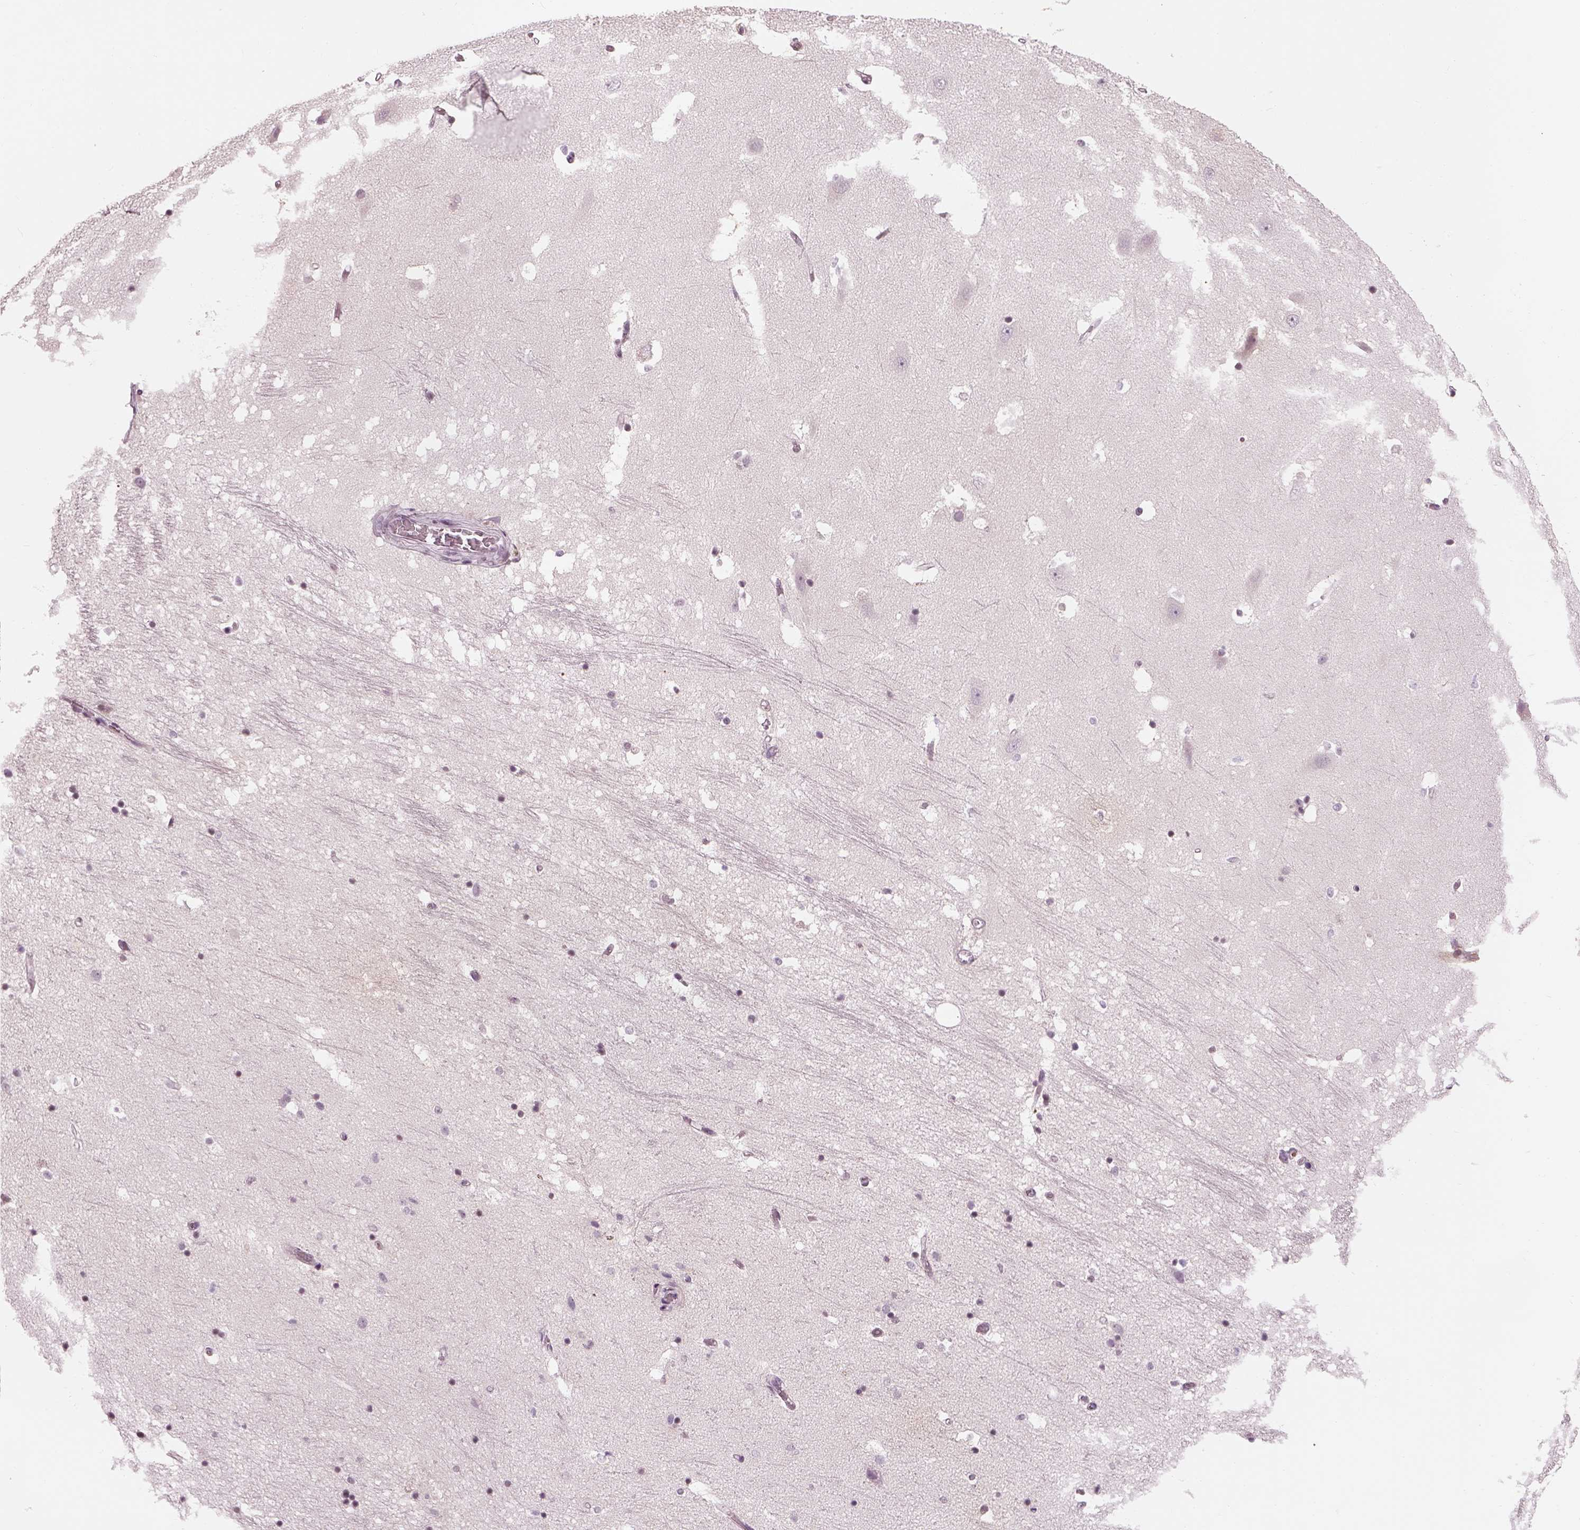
{"staining": {"intensity": "negative", "quantity": "none", "location": "none"}, "tissue": "hippocampus", "cell_type": "Glial cells", "image_type": "normal", "snomed": [{"axis": "morphology", "description": "Normal tissue, NOS"}, {"axis": "topography", "description": "Hippocampus"}], "caption": "The photomicrograph demonstrates no significant expression in glial cells of hippocampus. (DAB (3,3'-diaminobenzidine) immunohistochemistry visualized using brightfield microscopy, high magnification).", "gene": "KCNG2", "patient": {"sex": "male", "age": 44}}